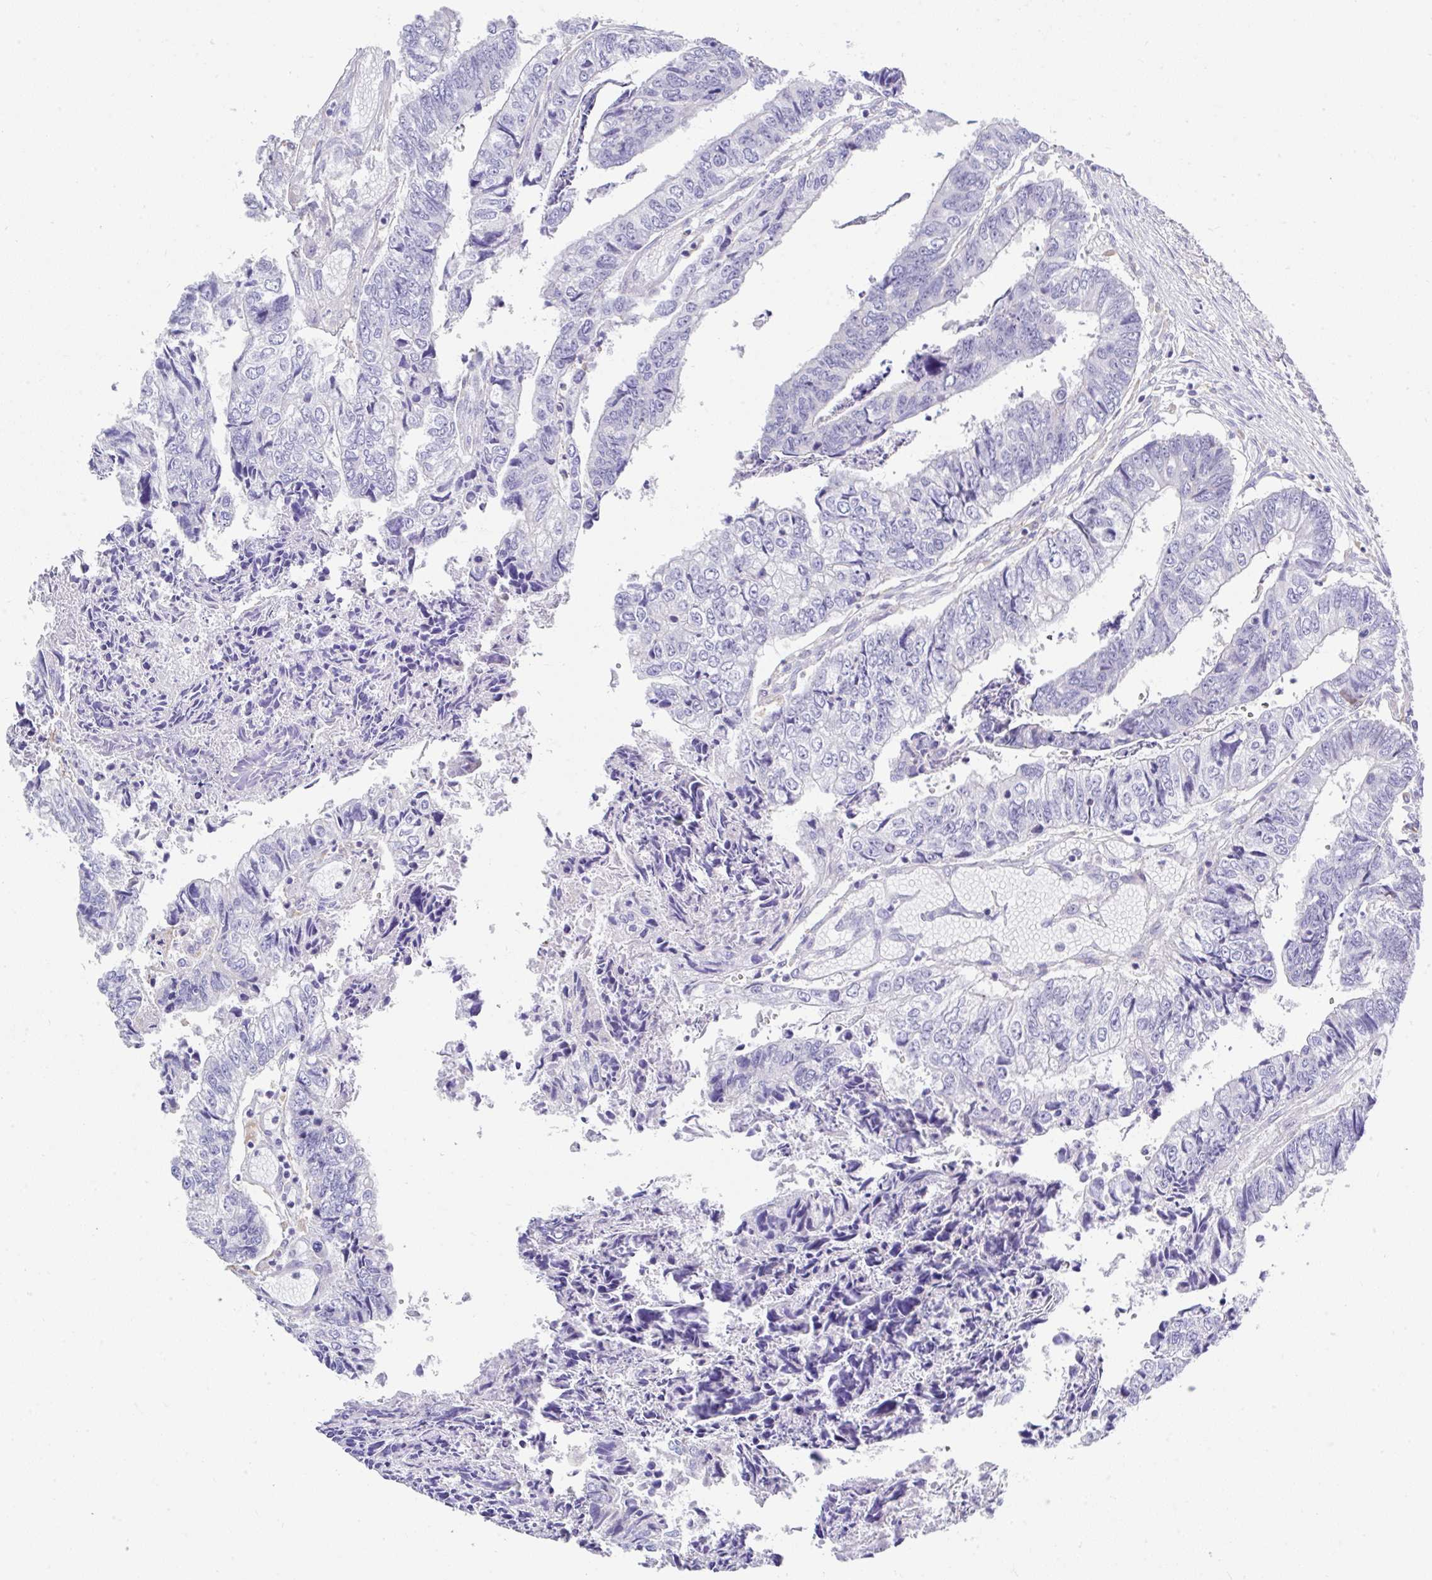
{"staining": {"intensity": "negative", "quantity": "none", "location": "none"}, "tissue": "colorectal cancer", "cell_type": "Tumor cells", "image_type": "cancer", "snomed": [{"axis": "morphology", "description": "Adenocarcinoma, NOS"}, {"axis": "topography", "description": "Colon"}], "caption": "Human colorectal adenocarcinoma stained for a protein using immunohistochemistry demonstrates no positivity in tumor cells.", "gene": "ZNF33A", "patient": {"sex": "male", "age": 86}}